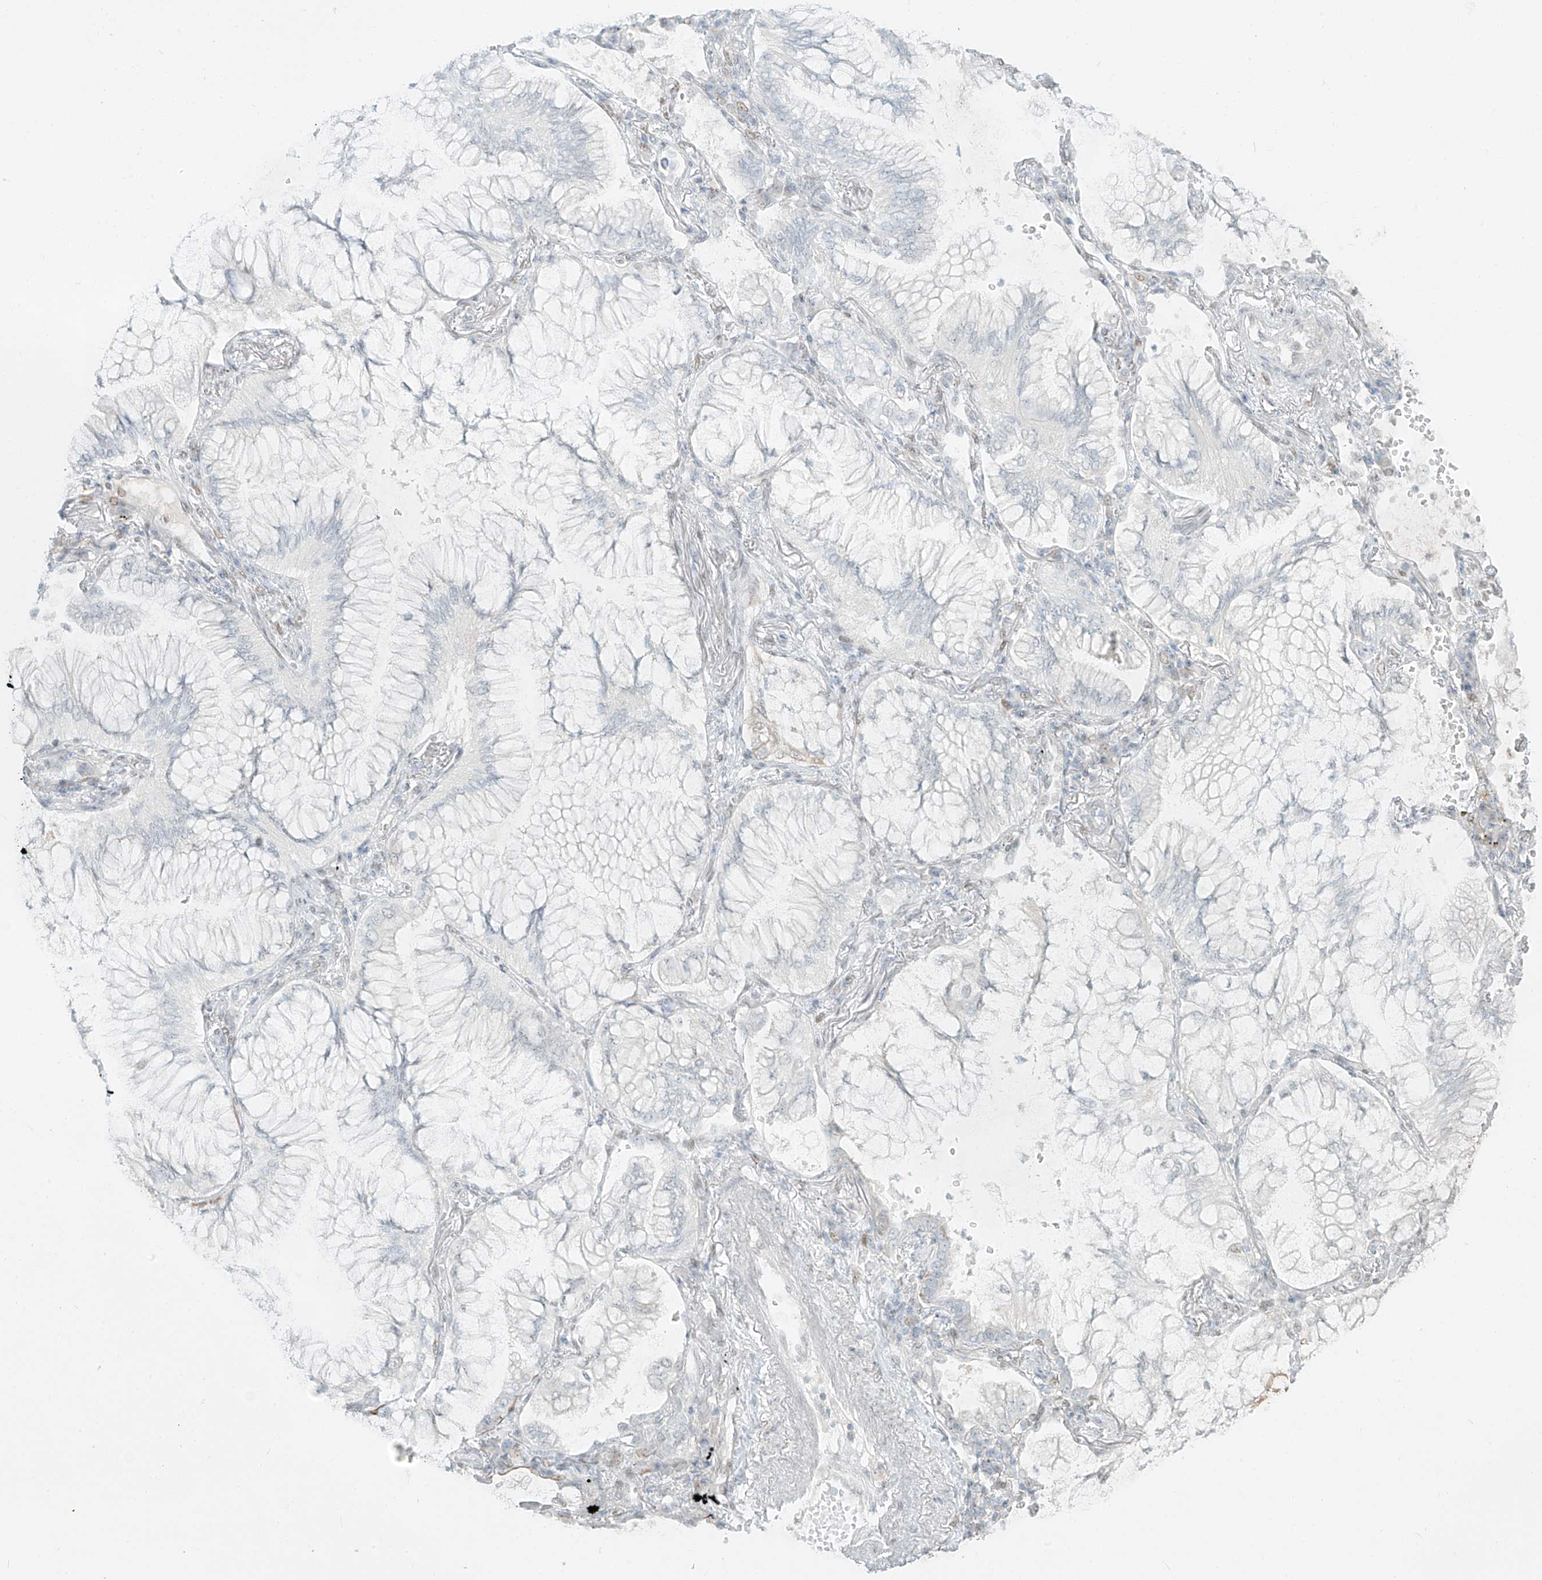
{"staining": {"intensity": "negative", "quantity": "none", "location": "none"}, "tissue": "lung cancer", "cell_type": "Tumor cells", "image_type": "cancer", "snomed": [{"axis": "morphology", "description": "Adenocarcinoma, NOS"}, {"axis": "topography", "description": "Lung"}], "caption": "An immunohistochemistry image of adenocarcinoma (lung) is shown. There is no staining in tumor cells of adenocarcinoma (lung).", "gene": "ZNF774", "patient": {"sex": "female", "age": 70}}